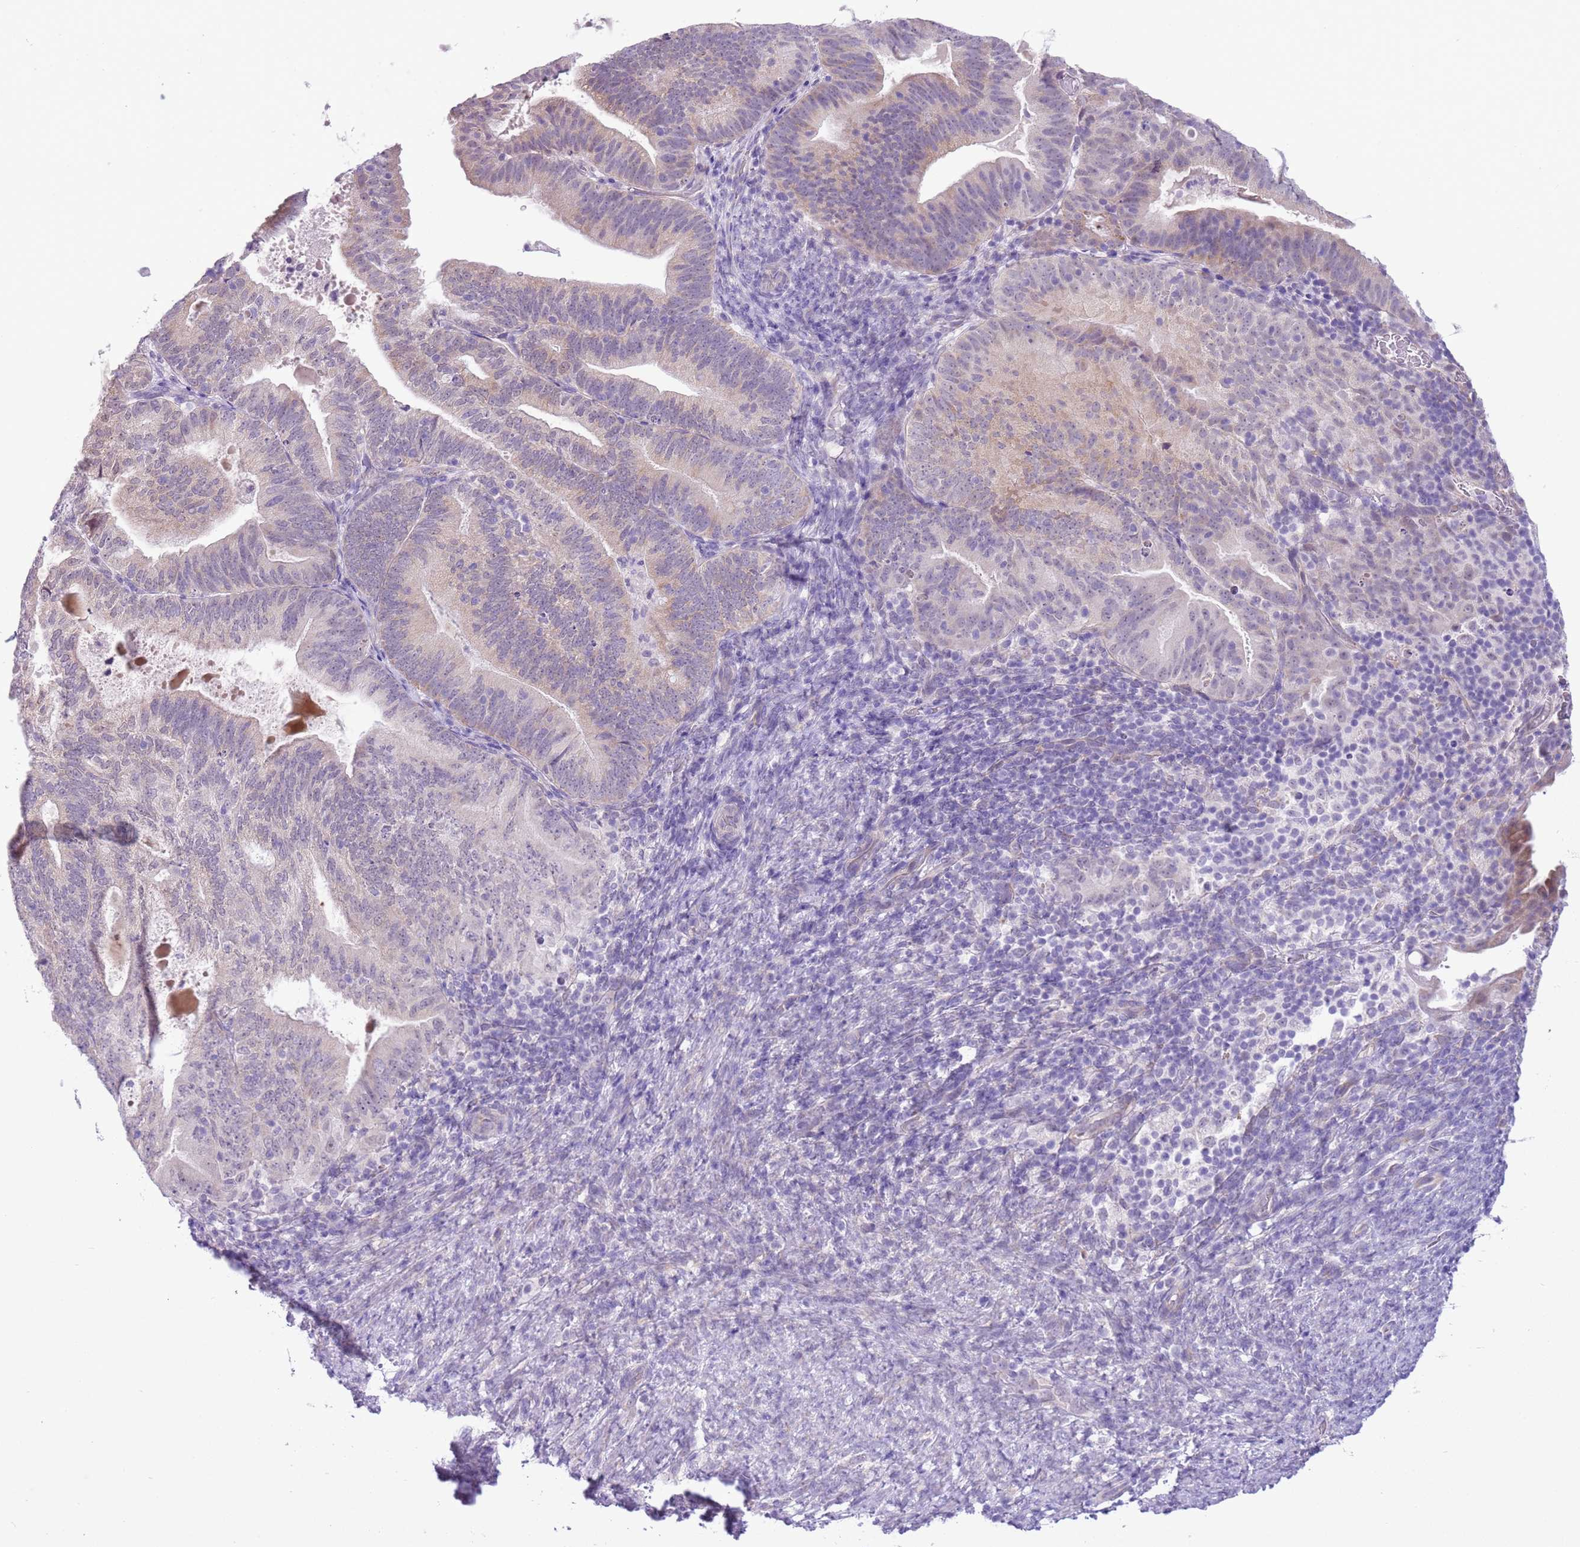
{"staining": {"intensity": "weak", "quantity": "<25%", "location": "cytoplasmic/membranous"}, "tissue": "endometrial cancer", "cell_type": "Tumor cells", "image_type": "cancer", "snomed": [{"axis": "morphology", "description": "Adenocarcinoma, NOS"}, {"axis": "topography", "description": "Endometrium"}], "caption": "Histopathology image shows no protein positivity in tumor cells of endometrial adenocarcinoma tissue.", "gene": "FAM120C", "patient": {"sex": "female", "age": 70}}